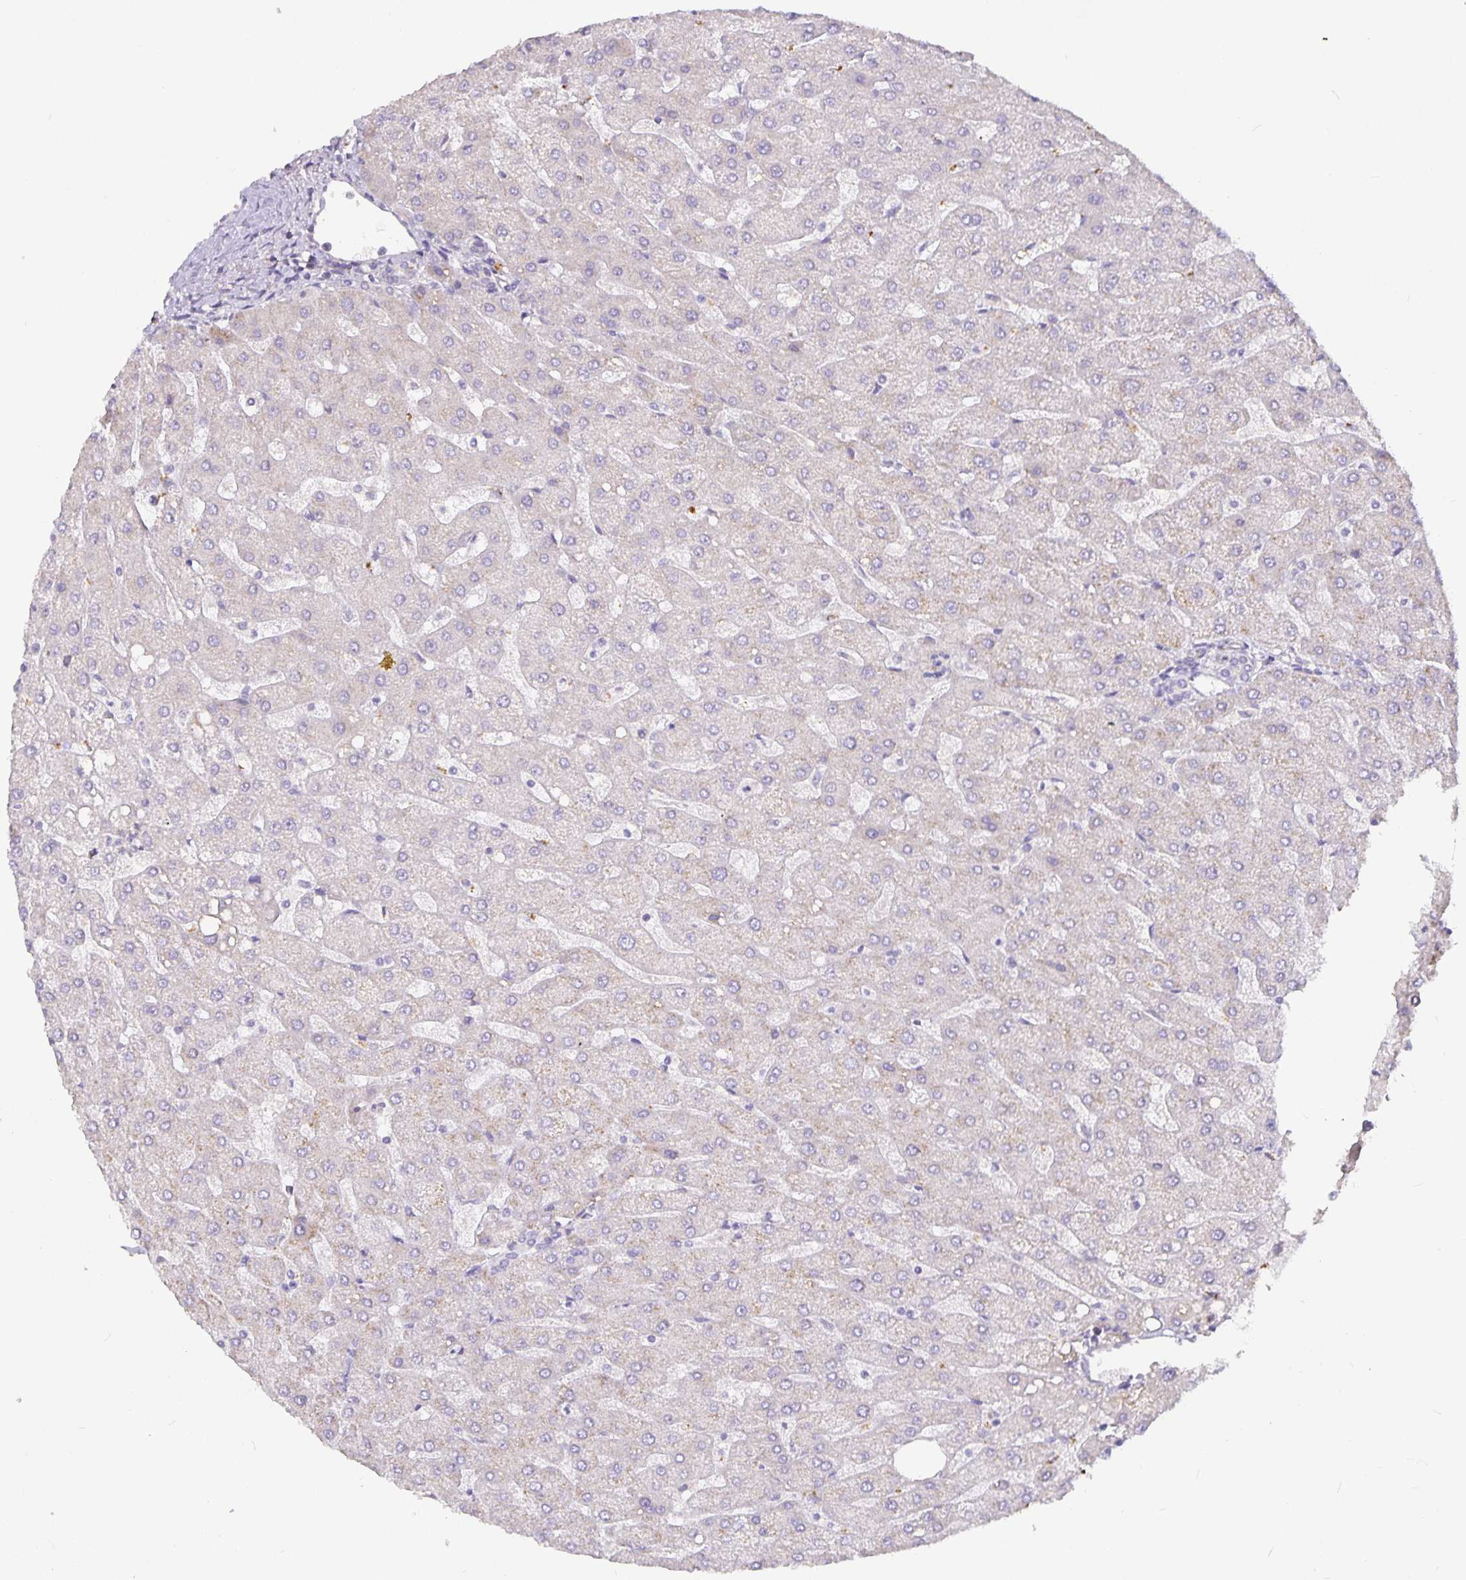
{"staining": {"intensity": "negative", "quantity": "none", "location": "none"}, "tissue": "liver", "cell_type": "Cholangiocytes", "image_type": "normal", "snomed": [{"axis": "morphology", "description": "Normal tissue, NOS"}, {"axis": "topography", "description": "Liver"}], "caption": "High magnification brightfield microscopy of normal liver stained with DAB (brown) and counterstained with hematoxylin (blue): cholangiocytes show no significant positivity. Nuclei are stained in blue.", "gene": "CA12", "patient": {"sex": "male", "age": 67}}